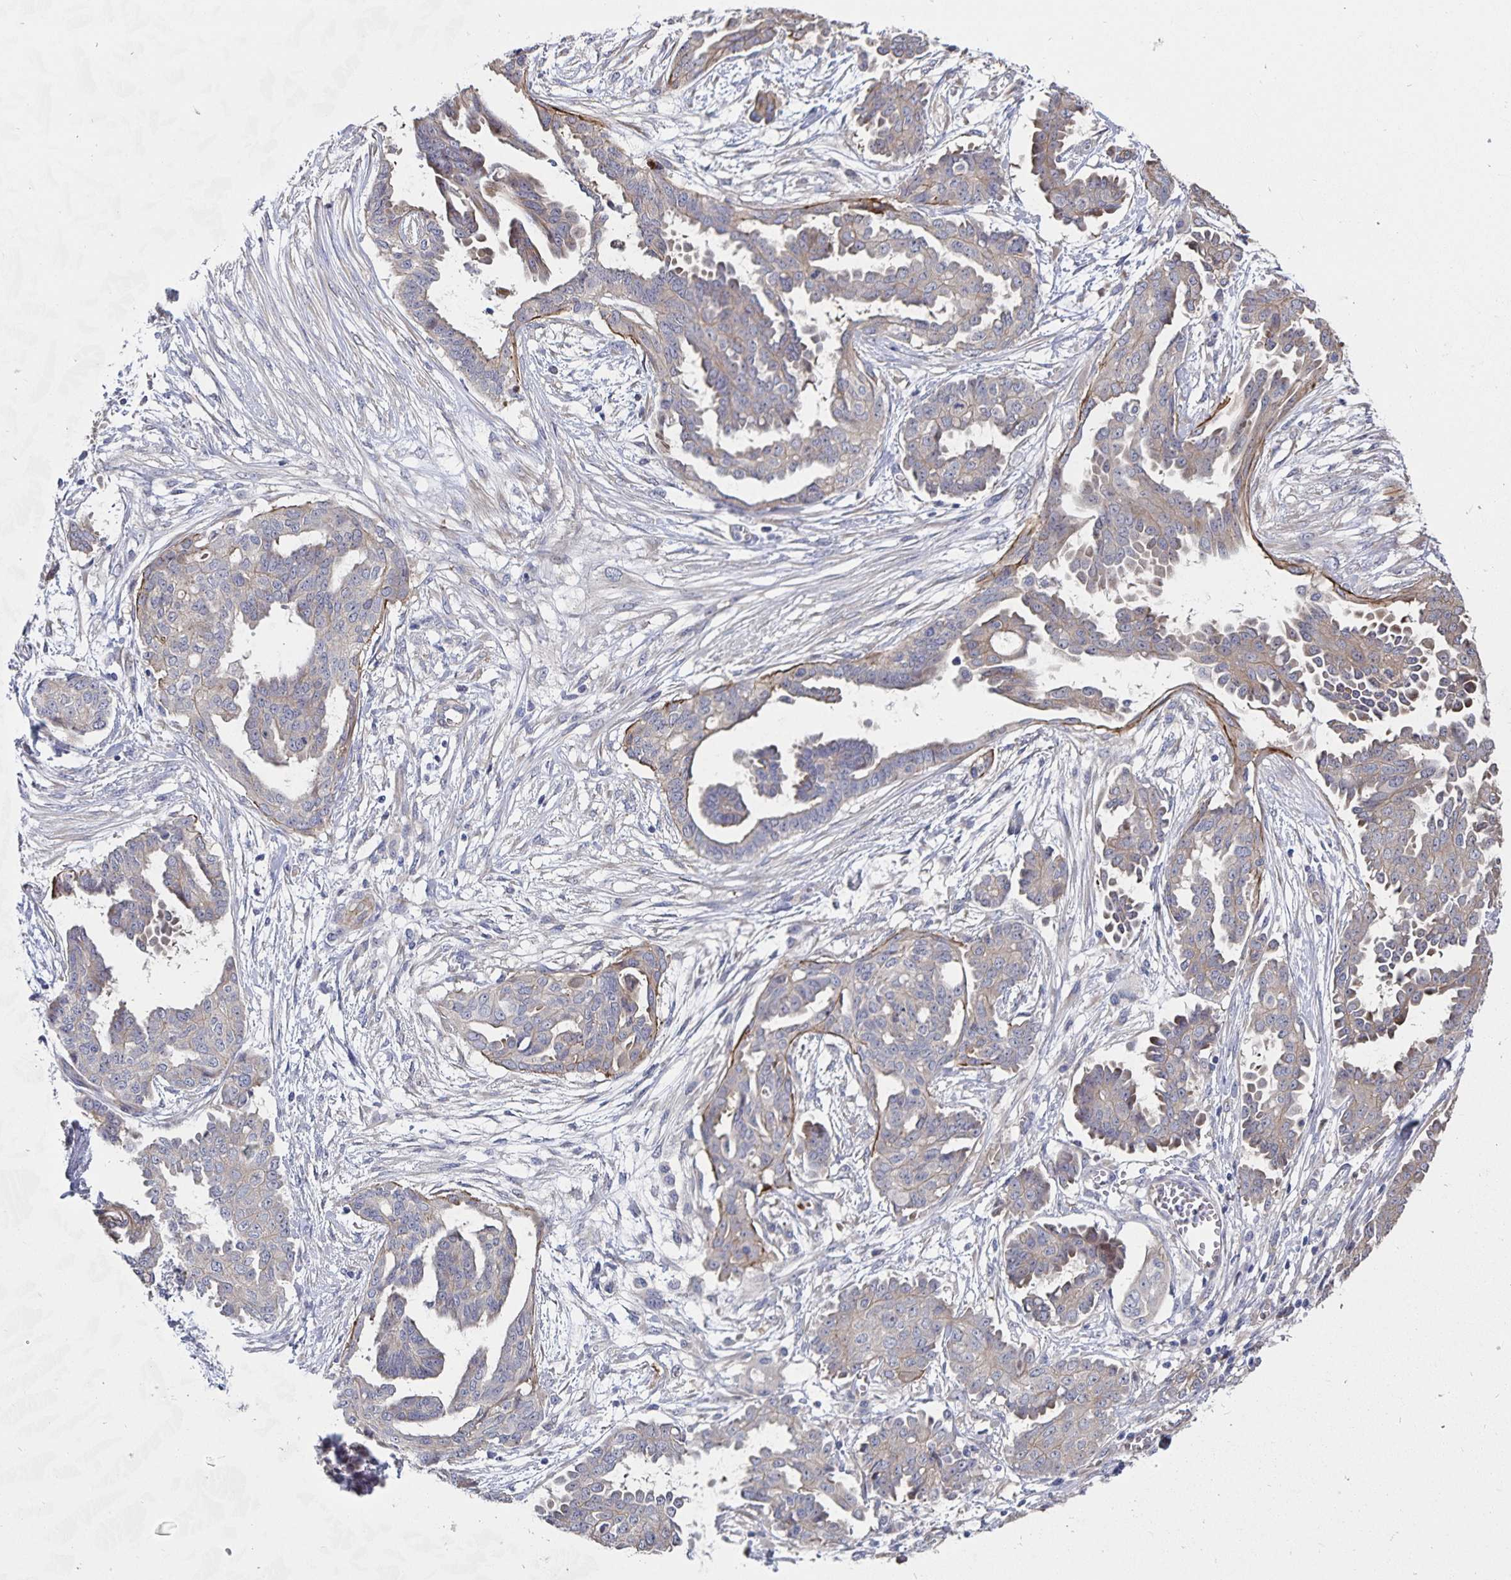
{"staining": {"intensity": "weak", "quantity": "25%-75%", "location": "cytoplasmic/membranous"}, "tissue": "ovarian cancer", "cell_type": "Tumor cells", "image_type": "cancer", "snomed": [{"axis": "morphology", "description": "Cystadenocarcinoma, serous, NOS"}, {"axis": "topography", "description": "Ovary"}], "caption": "Immunohistochemistry micrograph of ovarian cancer stained for a protein (brown), which demonstrates low levels of weak cytoplasmic/membranous expression in approximately 25%-75% of tumor cells.", "gene": "SSTR1", "patient": {"sex": "female", "age": 71}}